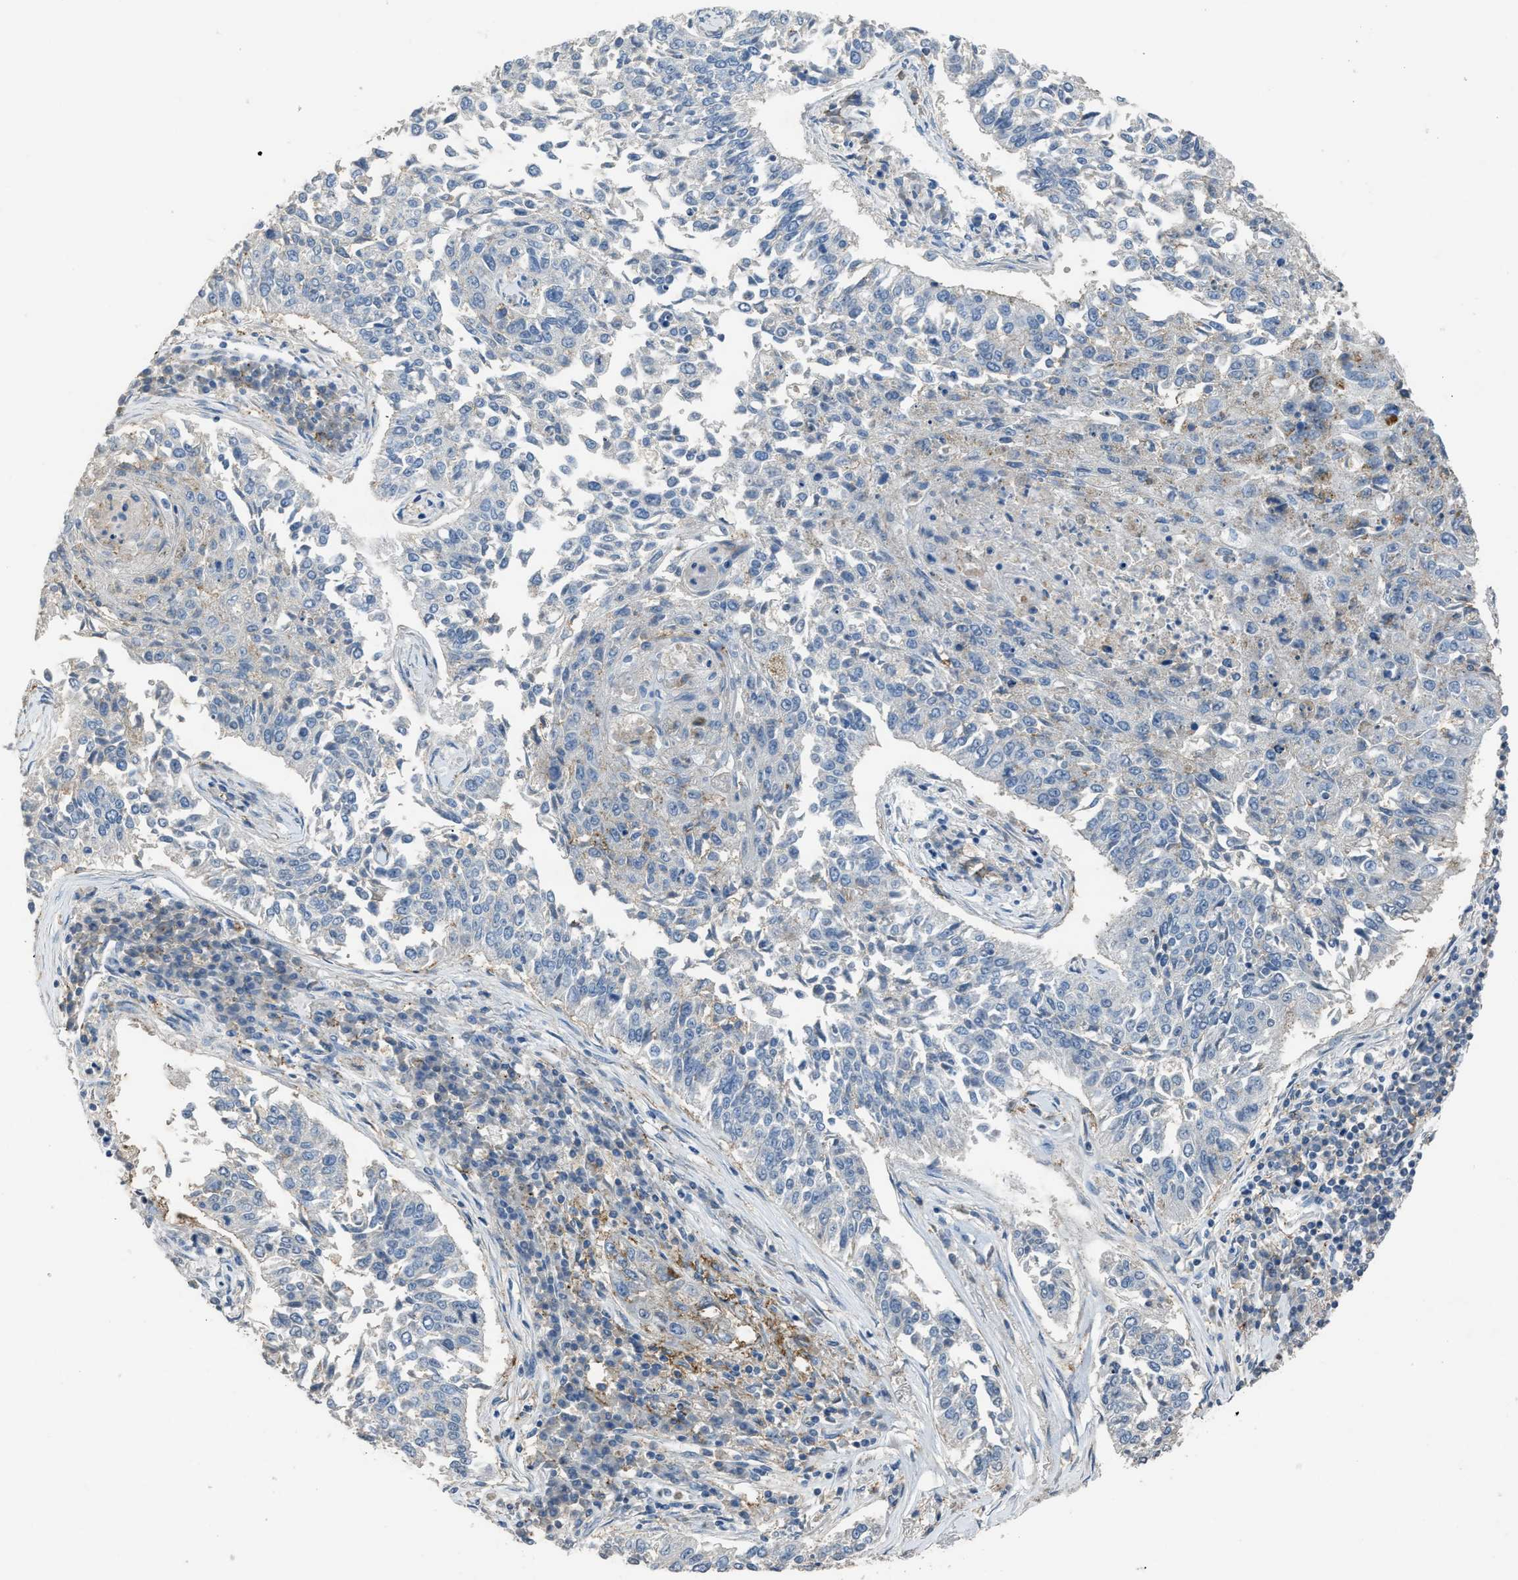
{"staining": {"intensity": "negative", "quantity": "none", "location": "none"}, "tissue": "lung cancer", "cell_type": "Tumor cells", "image_type": "cancer", "snomed": [{"axis": "morphology", "description": "Normal tissue, NOS"}, {"axis": "morphology", "description": "Squamous cell carcinoma, NOS"}, {"axis": "topography", "description": "Cartilage tissue"}, {"axis": "topography", "description": "Bronchus"}, {"axis": "topography", "description": "Lung"}], "caption": "Immunohistochemistry micrograph of neoplastic tissue: human lung squamous cell carcinoma stained with DAB (3,3'-diaminobenzidine) displays no significant protein expression in tumor cells.", "gene": "OR51E1", "patient": {"sex": "female", "age": 49}}